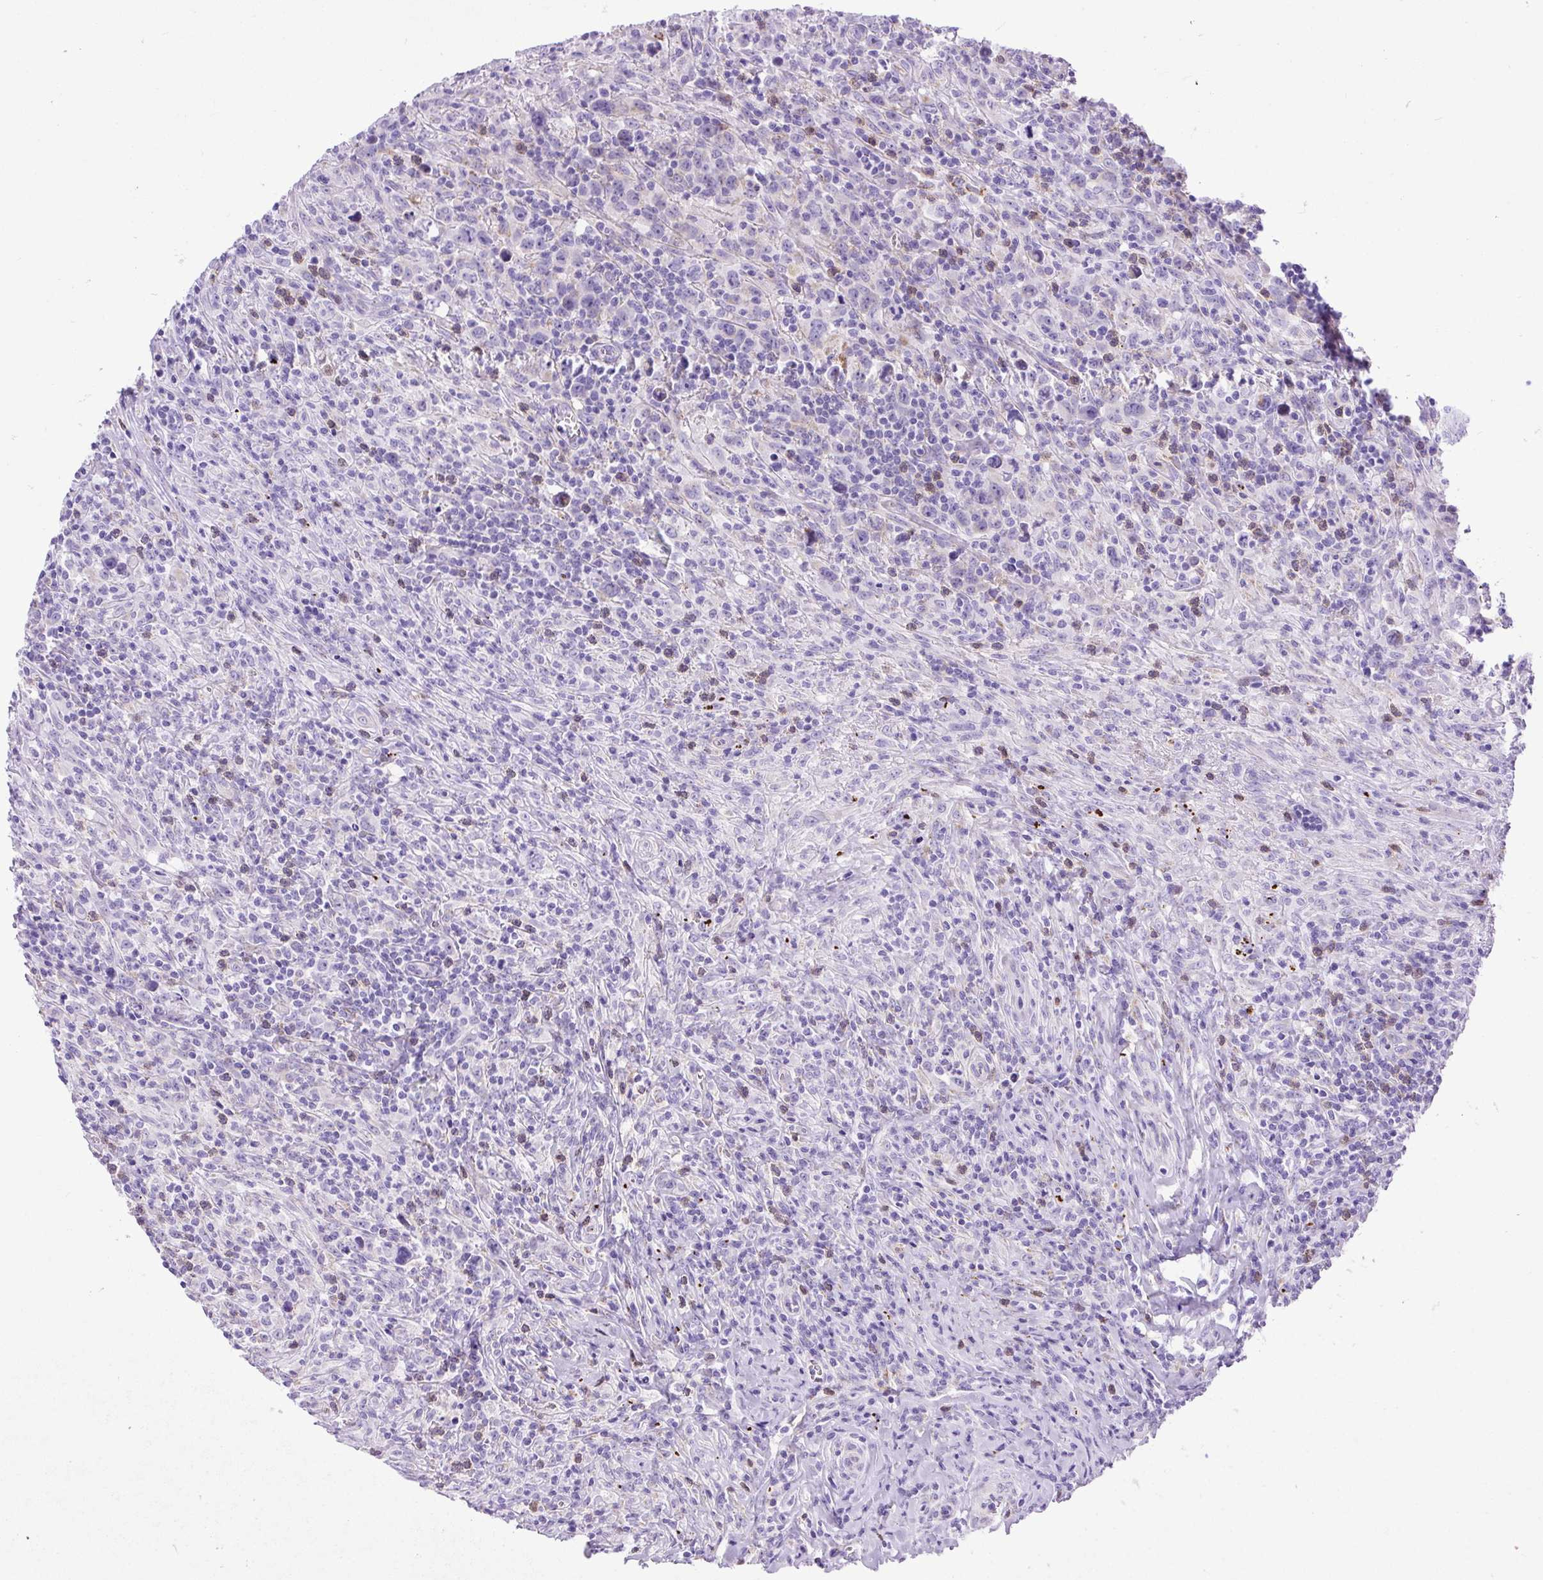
{"staining": {"intensity": "negative", "quantity": "none", "location": "none"}, "tissue": "lymphoma", "cell_type": "Tumor cells", "image_type": "cancer", "snomed": [{"axis": "morphology", "description": "Hodgkin's disease, NOS"}, {"axis": "topography", "description": "Lymph node"}], "caption": "DAB immunohistochemical staining of human lymphoma exhibits no significant positivity in tumor cells.", "gene": "ZNF256", "patient": {"sex": "female", "age": 18}}